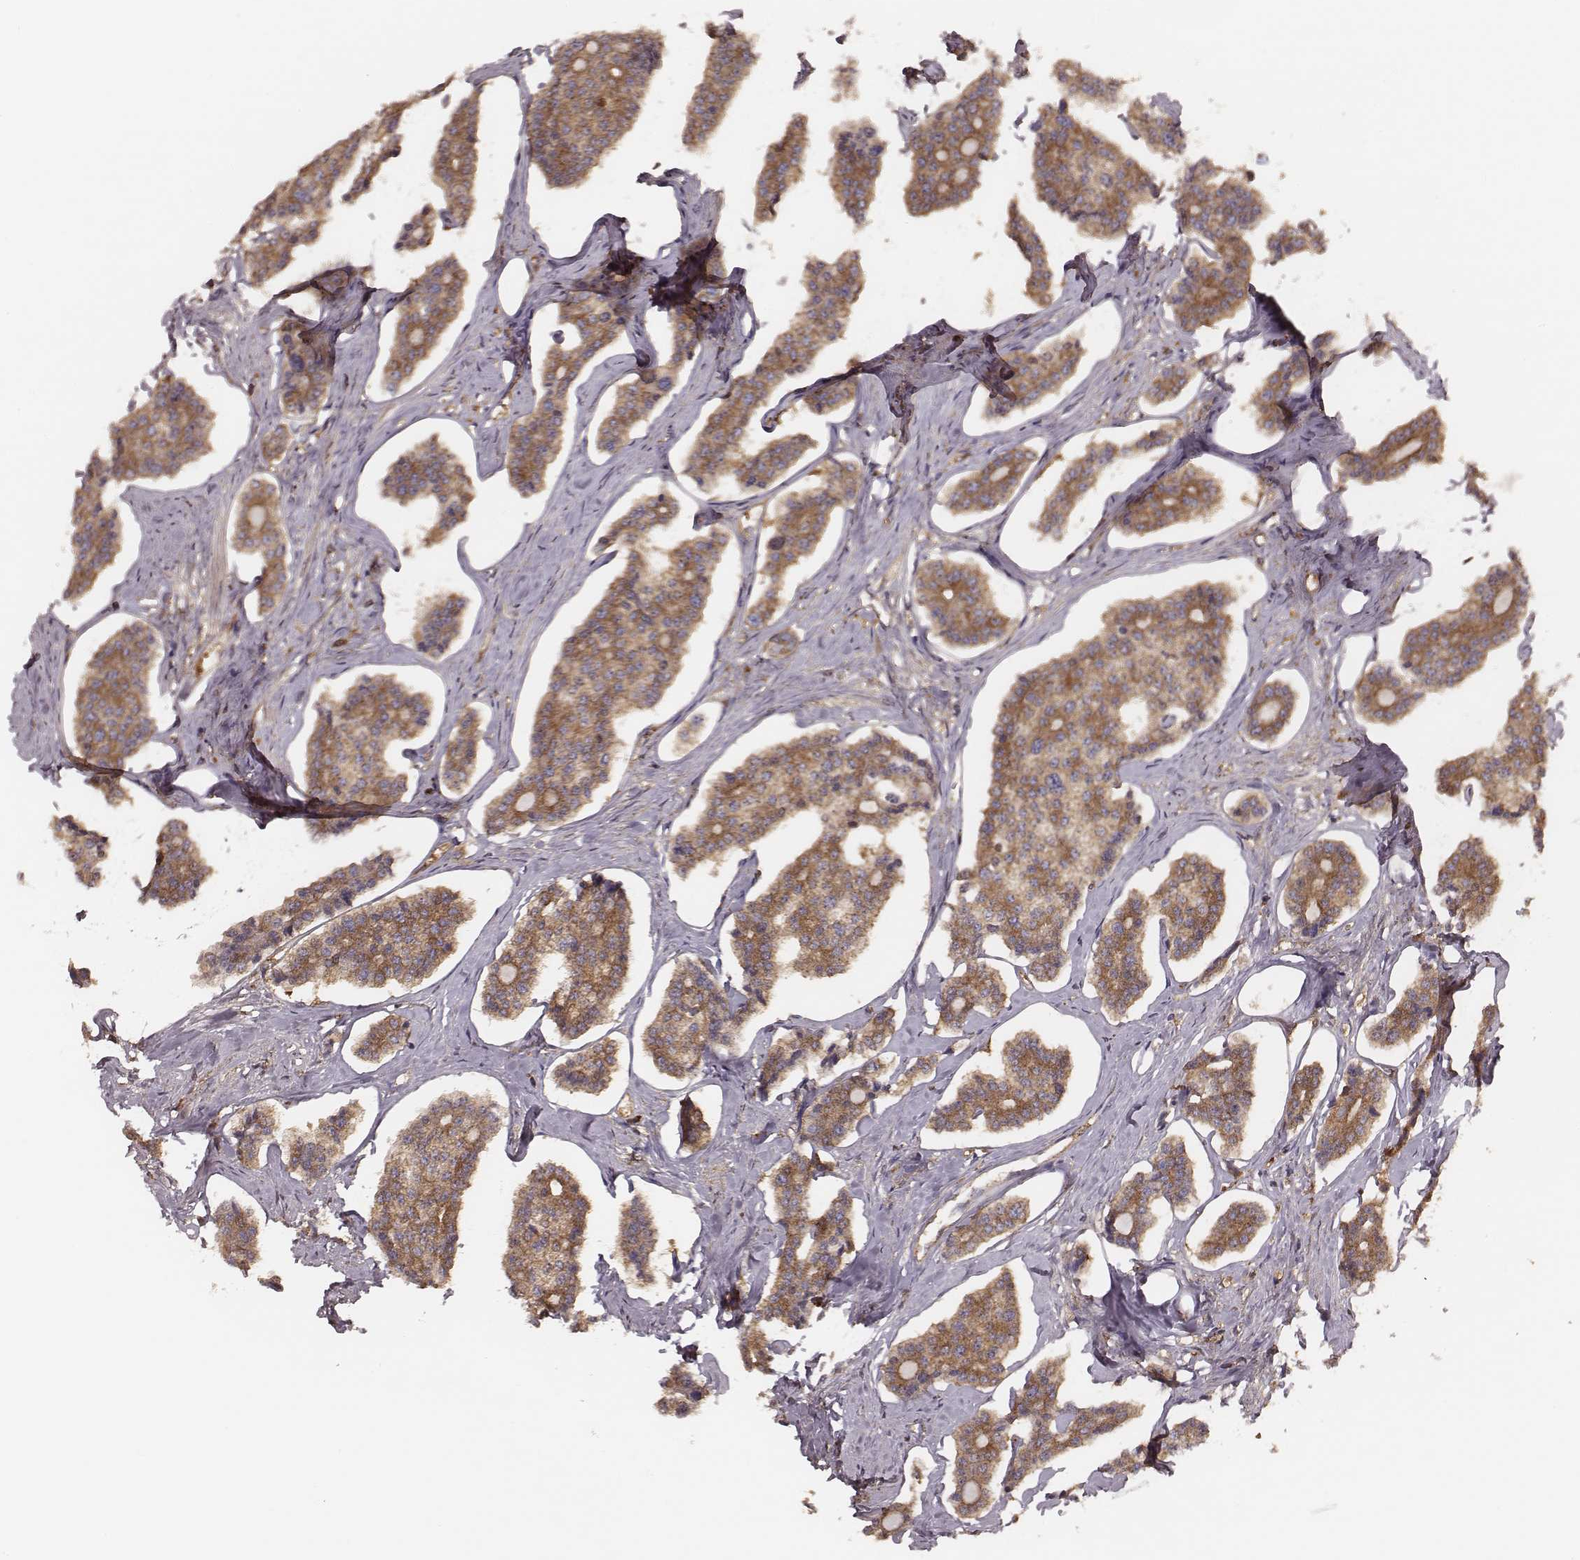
{"staining": {"intensity": "moderate", "quantity": ">75%", "location": "cytoplasmic/membranous"}, "tissue": "carcinoid", "cell_type": "Tumor cells", "image_type": "cancer", "snomed": [{"axis": "morphology", "description": "Carcinoid, malignant, NOS"}, {"axis": "topography", "description": "Small intestine"}], "caption": "Moderate cytoplasmic/membranous protein expression is identified in about >75% of tumor cells in carcinoid.", "gene": "CARS1", "patient": {"sex": "female", "age": 65}}